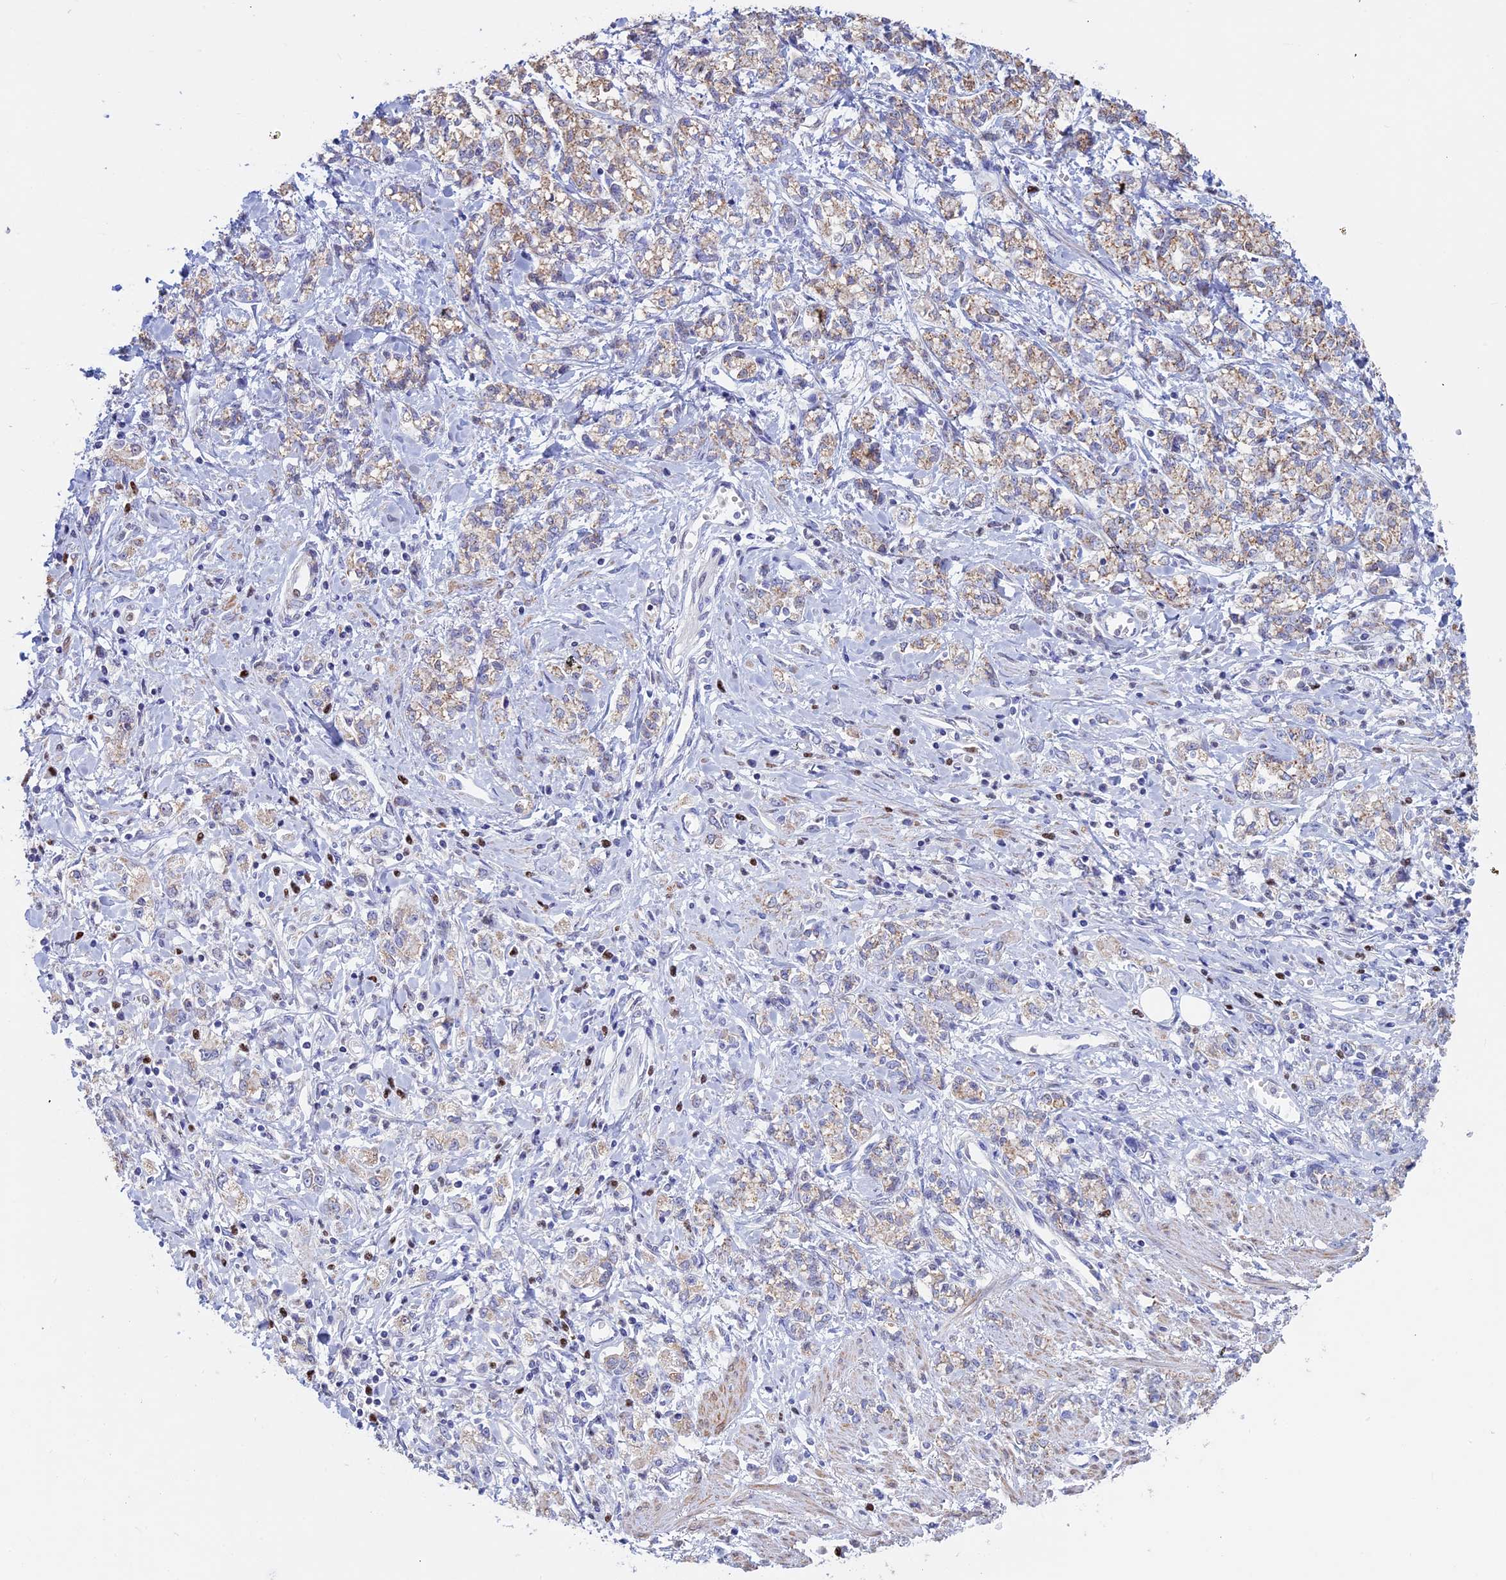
{"staining": {"intensity": "weak", "quantity": "25%-75%", "location": "cytoplasmic/membranous"}, "tissue": "stomach cancer", "cell_type": "Tumor cells", "image_type": "cancer", "snomed": [{"axis": "morphology", "description": "Adenocarcinoma, NOS"}, {"axis": "topography", "description": "Stomach"}], "caption": "Protein expression analysis of stomach cancer reveals weak cytoplasmic/membranous positivity in about 25%-75% of tumor cells.", "gene": "ACSS1", "patient": {"sex": "female", "age": 76}}